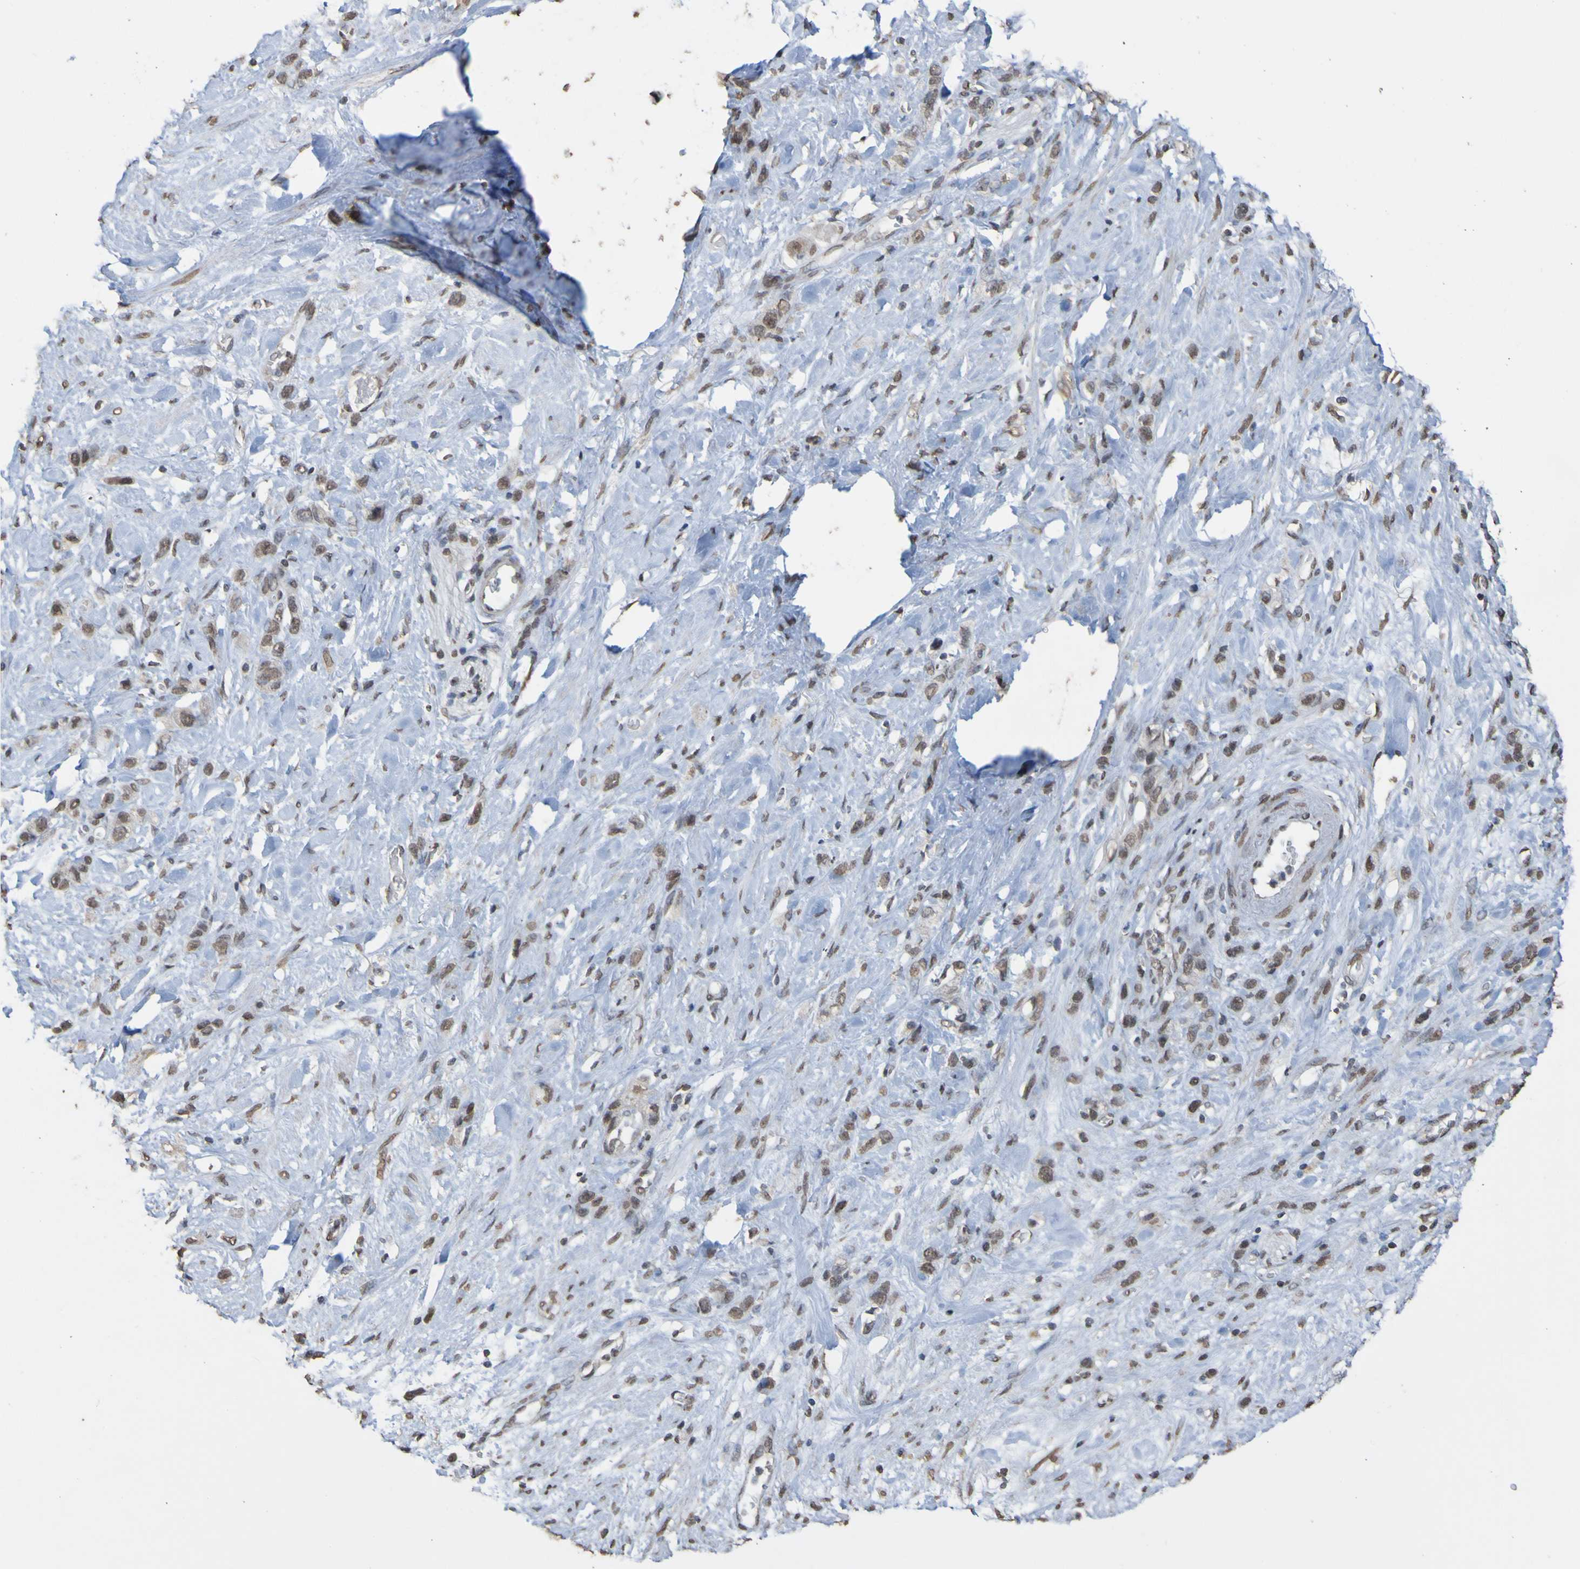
{"staining": {"intensity": "weak", "quantity": ">75%", "location": "nuclear"}, "tissue": "stomach cancer", "cell_type": "Tumor cells", "image_type": "cancer", "snomed": [{"axis": "morphology", "description": "Adenocarcinoma, NOS"}, {"axis": "morphology", "description": "Adenocarcinoma, High grade"}, {"axis": "topography", "description": "Stomach, upper"}, {"axis": "topography", "description": "Stomach, lower"}], "caption": "Immunohistochemical staining of high-grade adenocarcinoma (stomach) shows low levels of weak nuclear staining in approximately >75% of tumor cells.", "gene": "ALKBH2", "patient": {"sex": "female", "age": 65}}